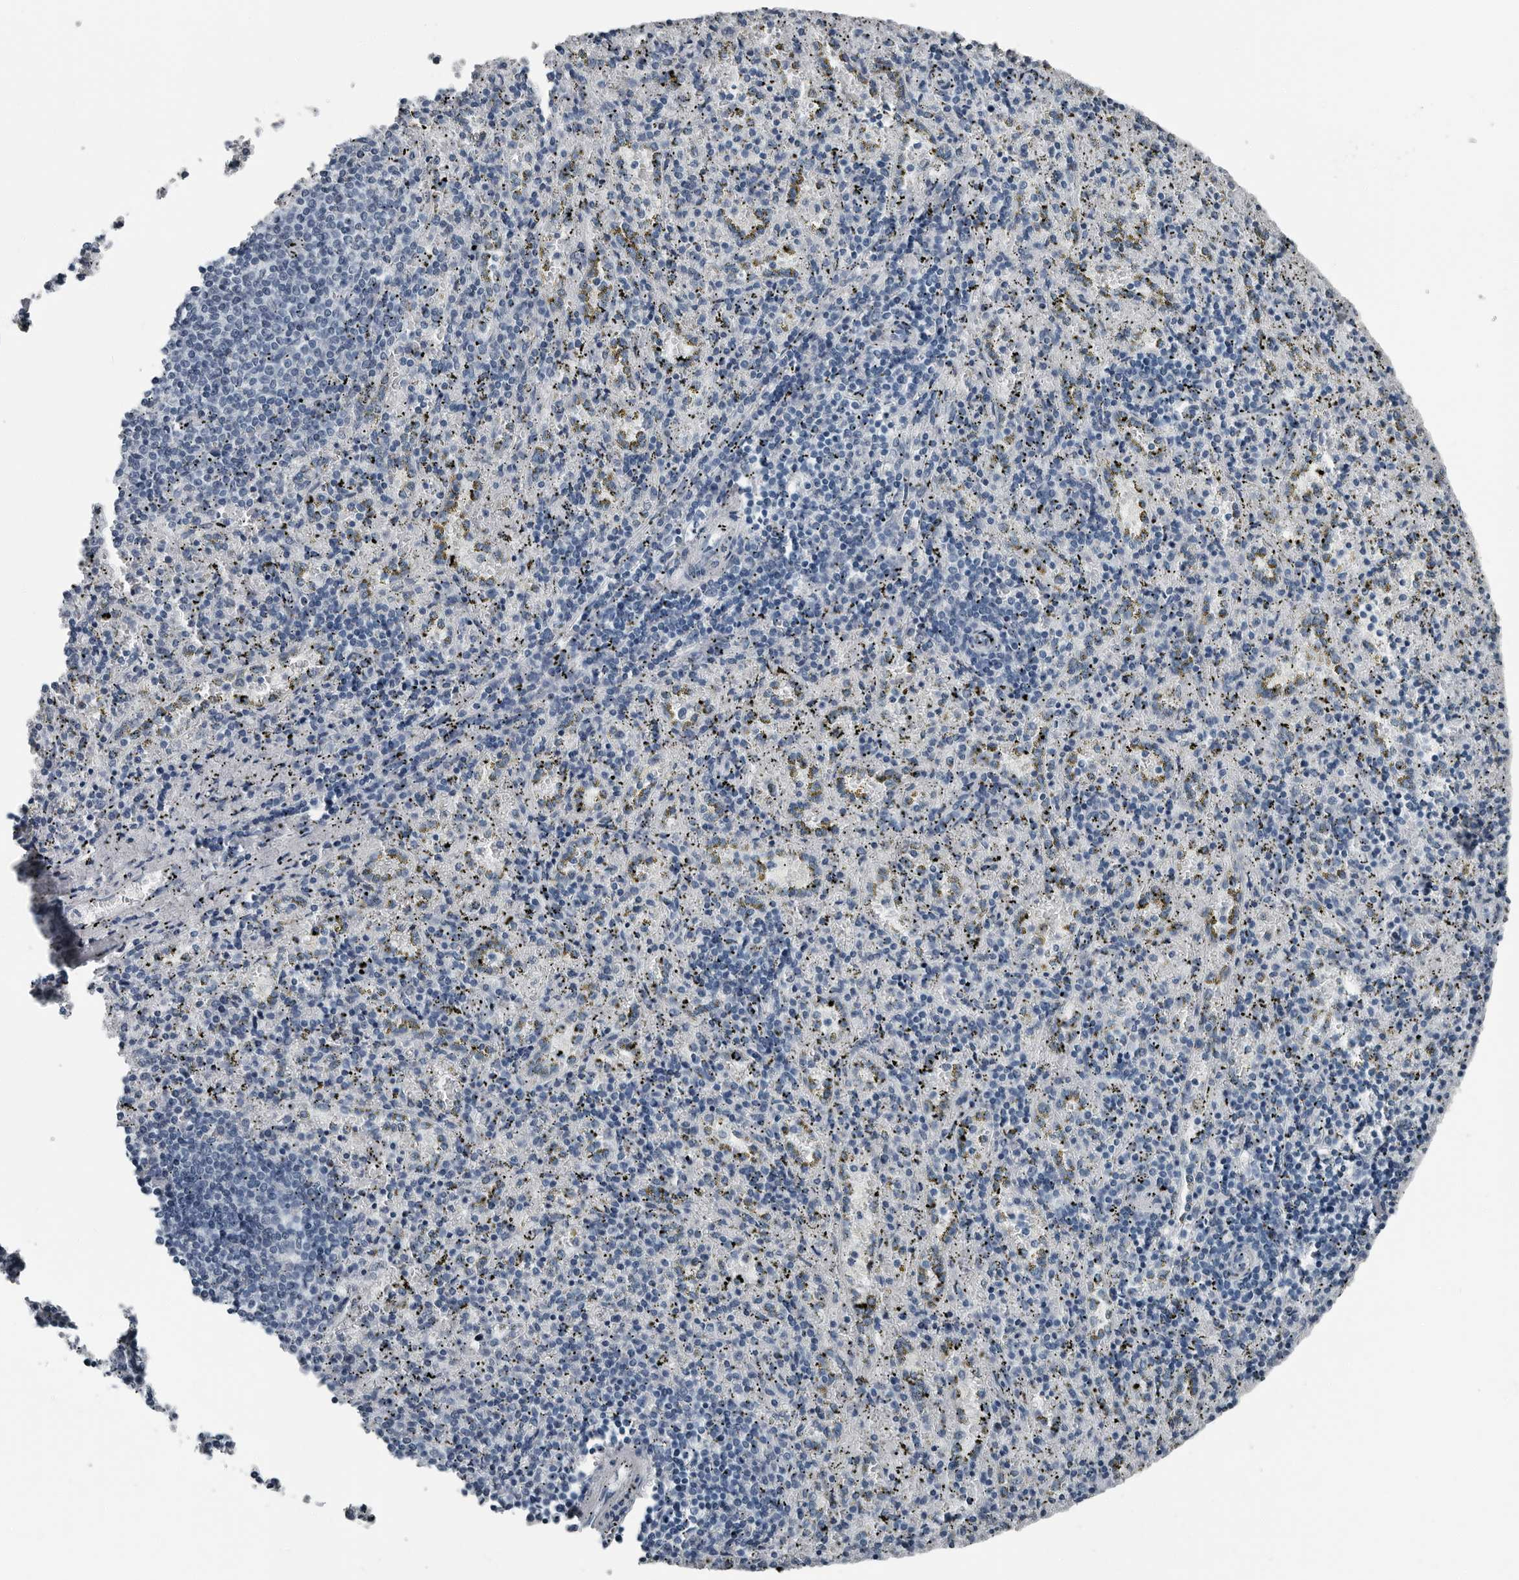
{"staining": {"intensity": "negative", "quantity": "none", "location": "none"}, "tissue": "spleen", "cell_type": "Cells in red pulp", "image_type": "normal", "snomed": [{"axis": "morphology", "description": "Normal tissue, NOS"}, {"axis": "topography", "description": "Spleen"}], "caption": "DAB immunohistochemical staining of benign human spleen displays no significant staining in cells in red pulp. (Stains: DAB immunohistochemistry with hematoxylin counter stain, Microscopy: brightfield microscopy at high magnification).", "gene": "PRSS1", "patient": {"sex": "male", "age": 11}}